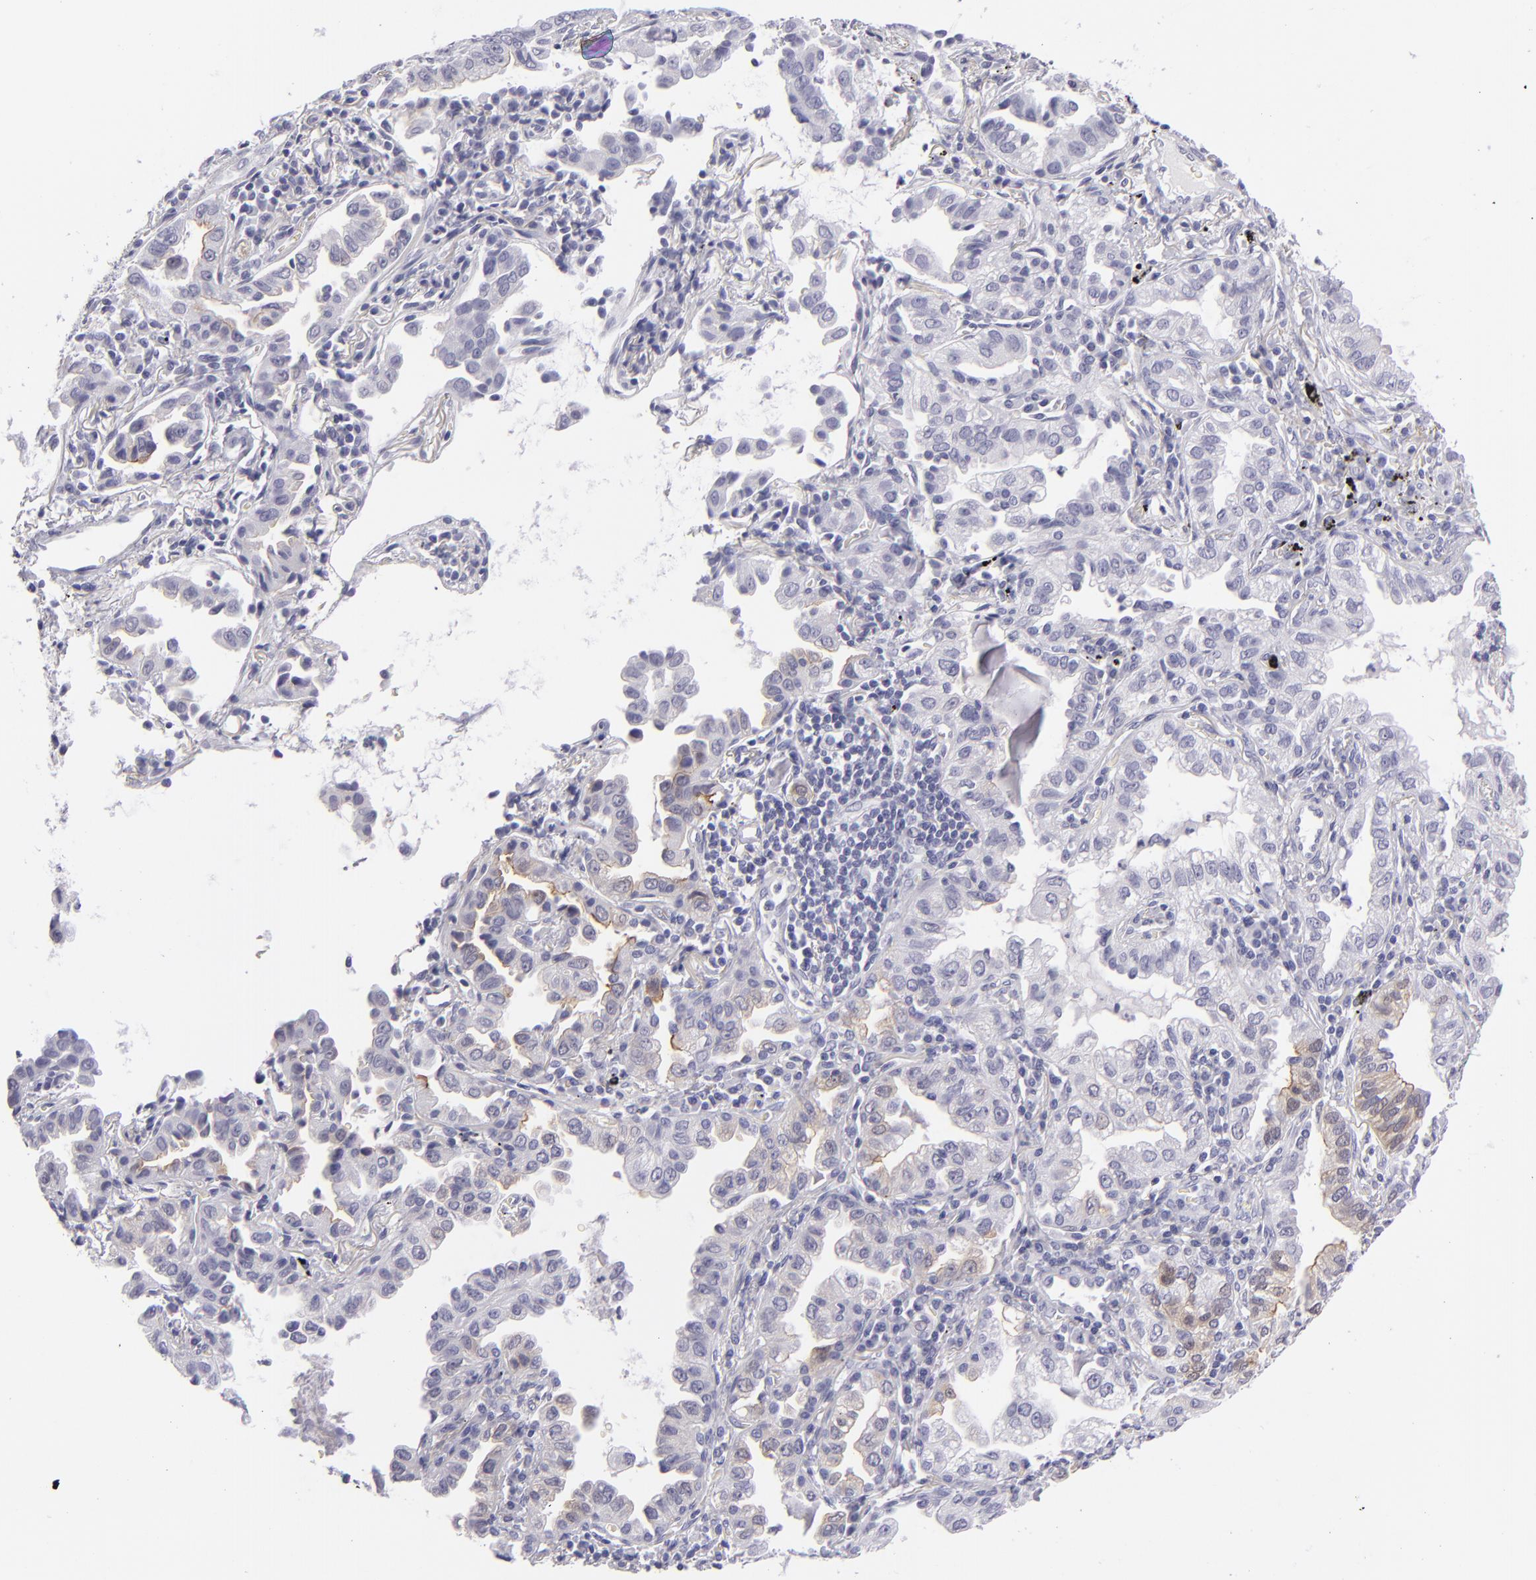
{"staining": {"intensity": "negative", "quantity": "none", "location": "none"}, "tissue": "lung cancer", "cell_type": "Tumor cells", "image_type": "cancer", "snomed": [{"axis": "morphology", "description": "Adenocarcinoma, NOS"}, {"axis": "topography", "description": "Lung"}], "caption": "Immunohistochemistry (IHC) of human adenocarcinoma (lung) demonstrates no staining in tumor cells.", "gene": "VIL1", "patient": {"sex": "female", "age": 50}}